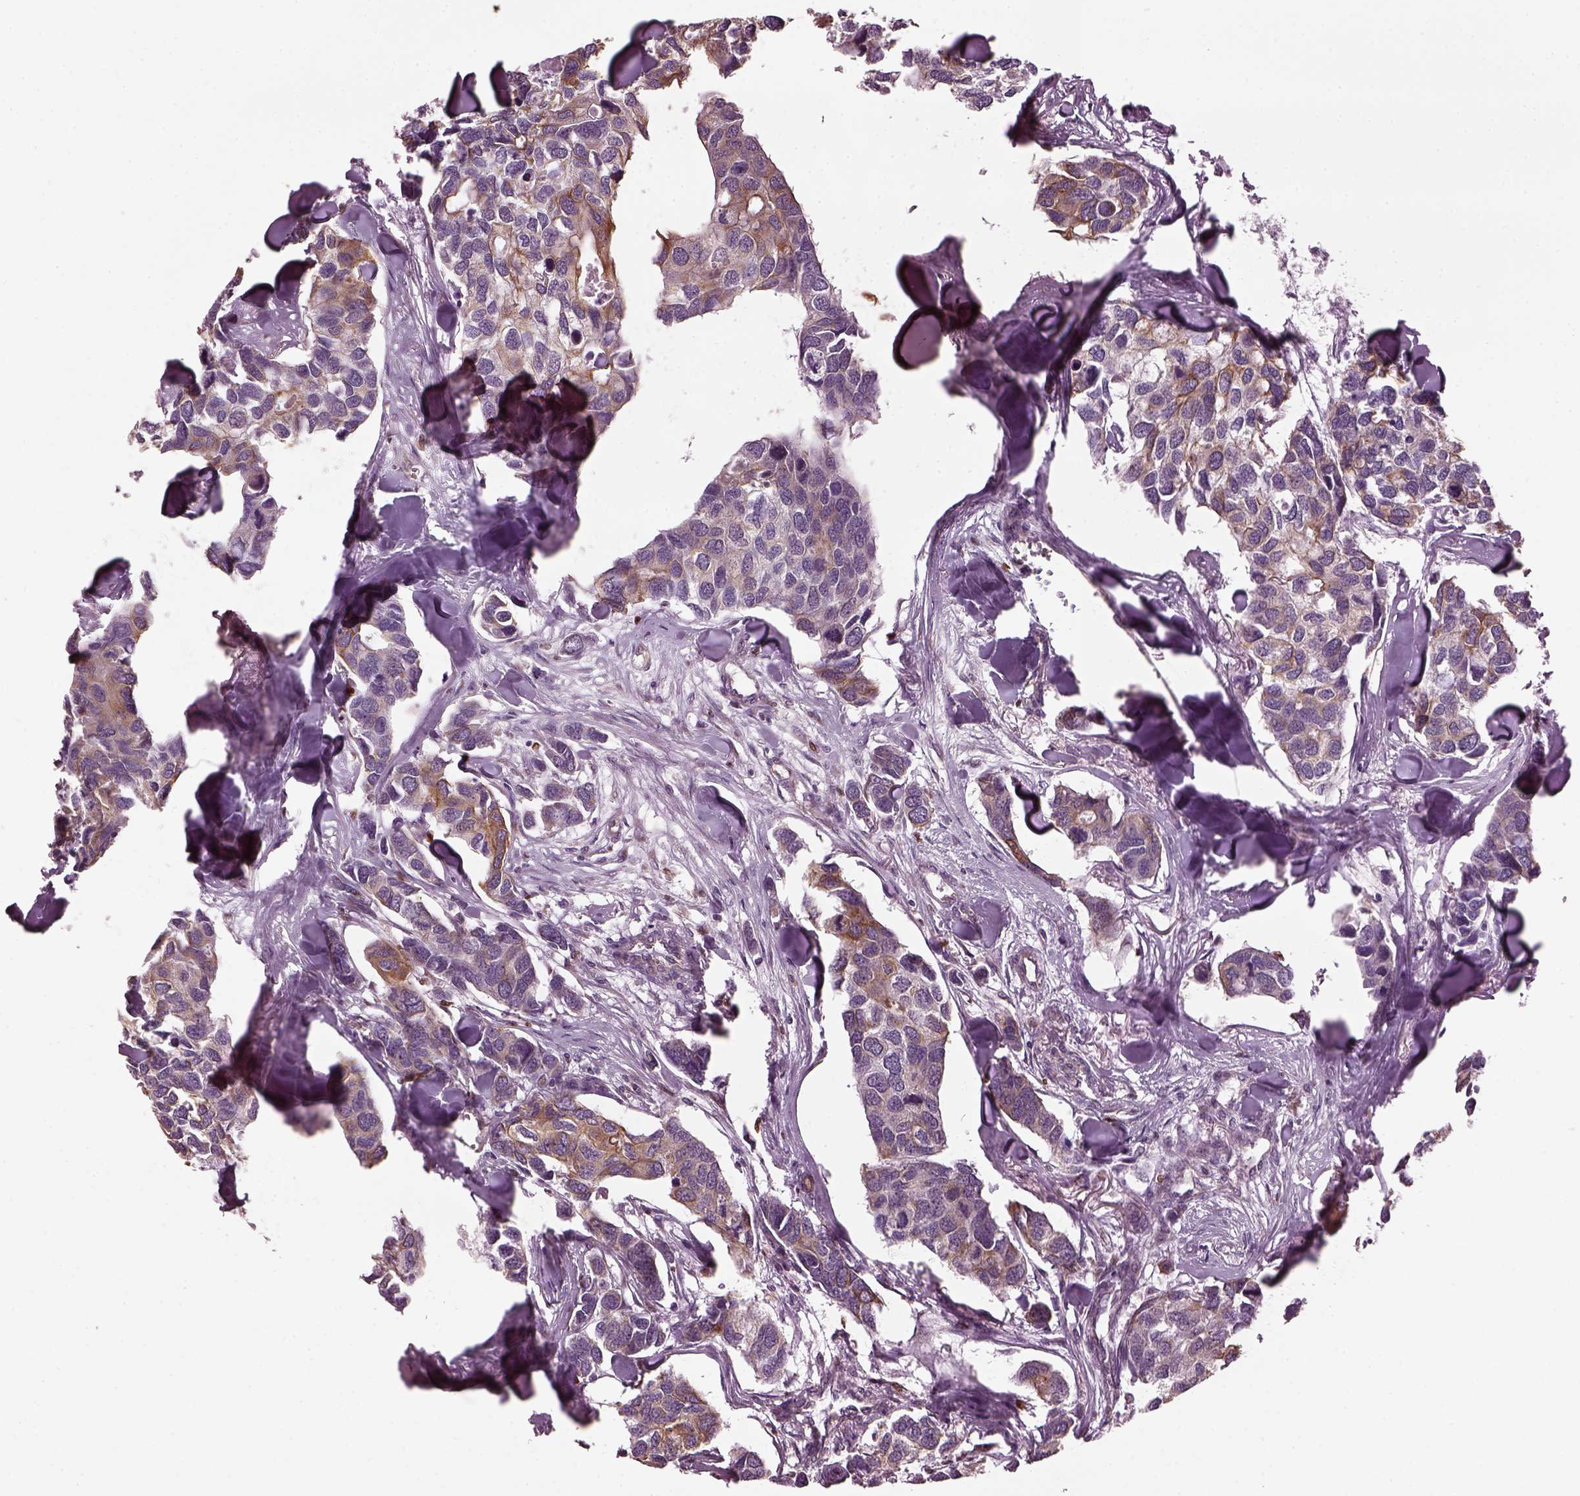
{"staining": {"intensity": "moderate", "quantity": "<25%", "location": "cytoplasmic/membranous"}, "tissue": "breast cancer", "cell_type": "Tumor cells", "image_type": "cancer", "snomed": [{"axis": "morphology", "description": "Duct carcinoma"}, {"axis": "topography", "description": "Breast"}], "caption": "Tumor cells exhibit low levels of moderate cytoplasmic/membranous positivity in approximately <25% of cells in breast intraductal carcinoma.", "gene": "RUFY3", "patient": {"sex": "female", "age": 83}}